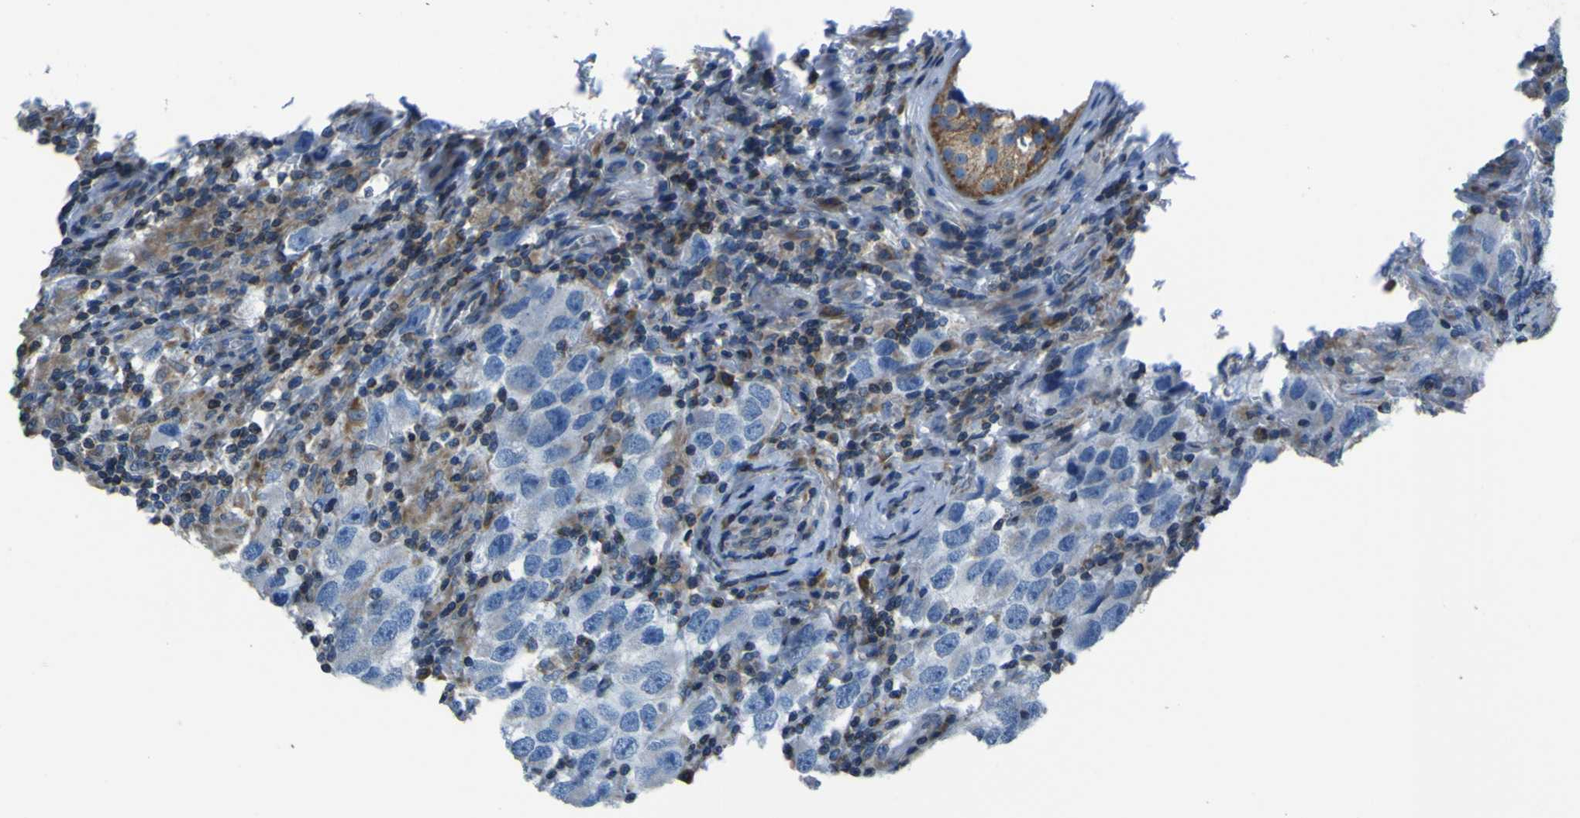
{"staining": {"intensity": "negative", "quantity": "none", "location": "none"}, "tissue": "testis cancer", "cell_type": "Tumor cells", "image_type": "cancer", "snomed": [{"axis": "morphology", "description": "Carcinoma, Embryonal, NOS"}, {"axis": "topography", "description": "Testis"}], "caption": "Immunohistochemistry histopathology image of testis cancer stained for a protein (brown), which demonstrates no expression in tumor cells.", "gene": "STIM1", "patient": {"sex": "male", "age": 21}}